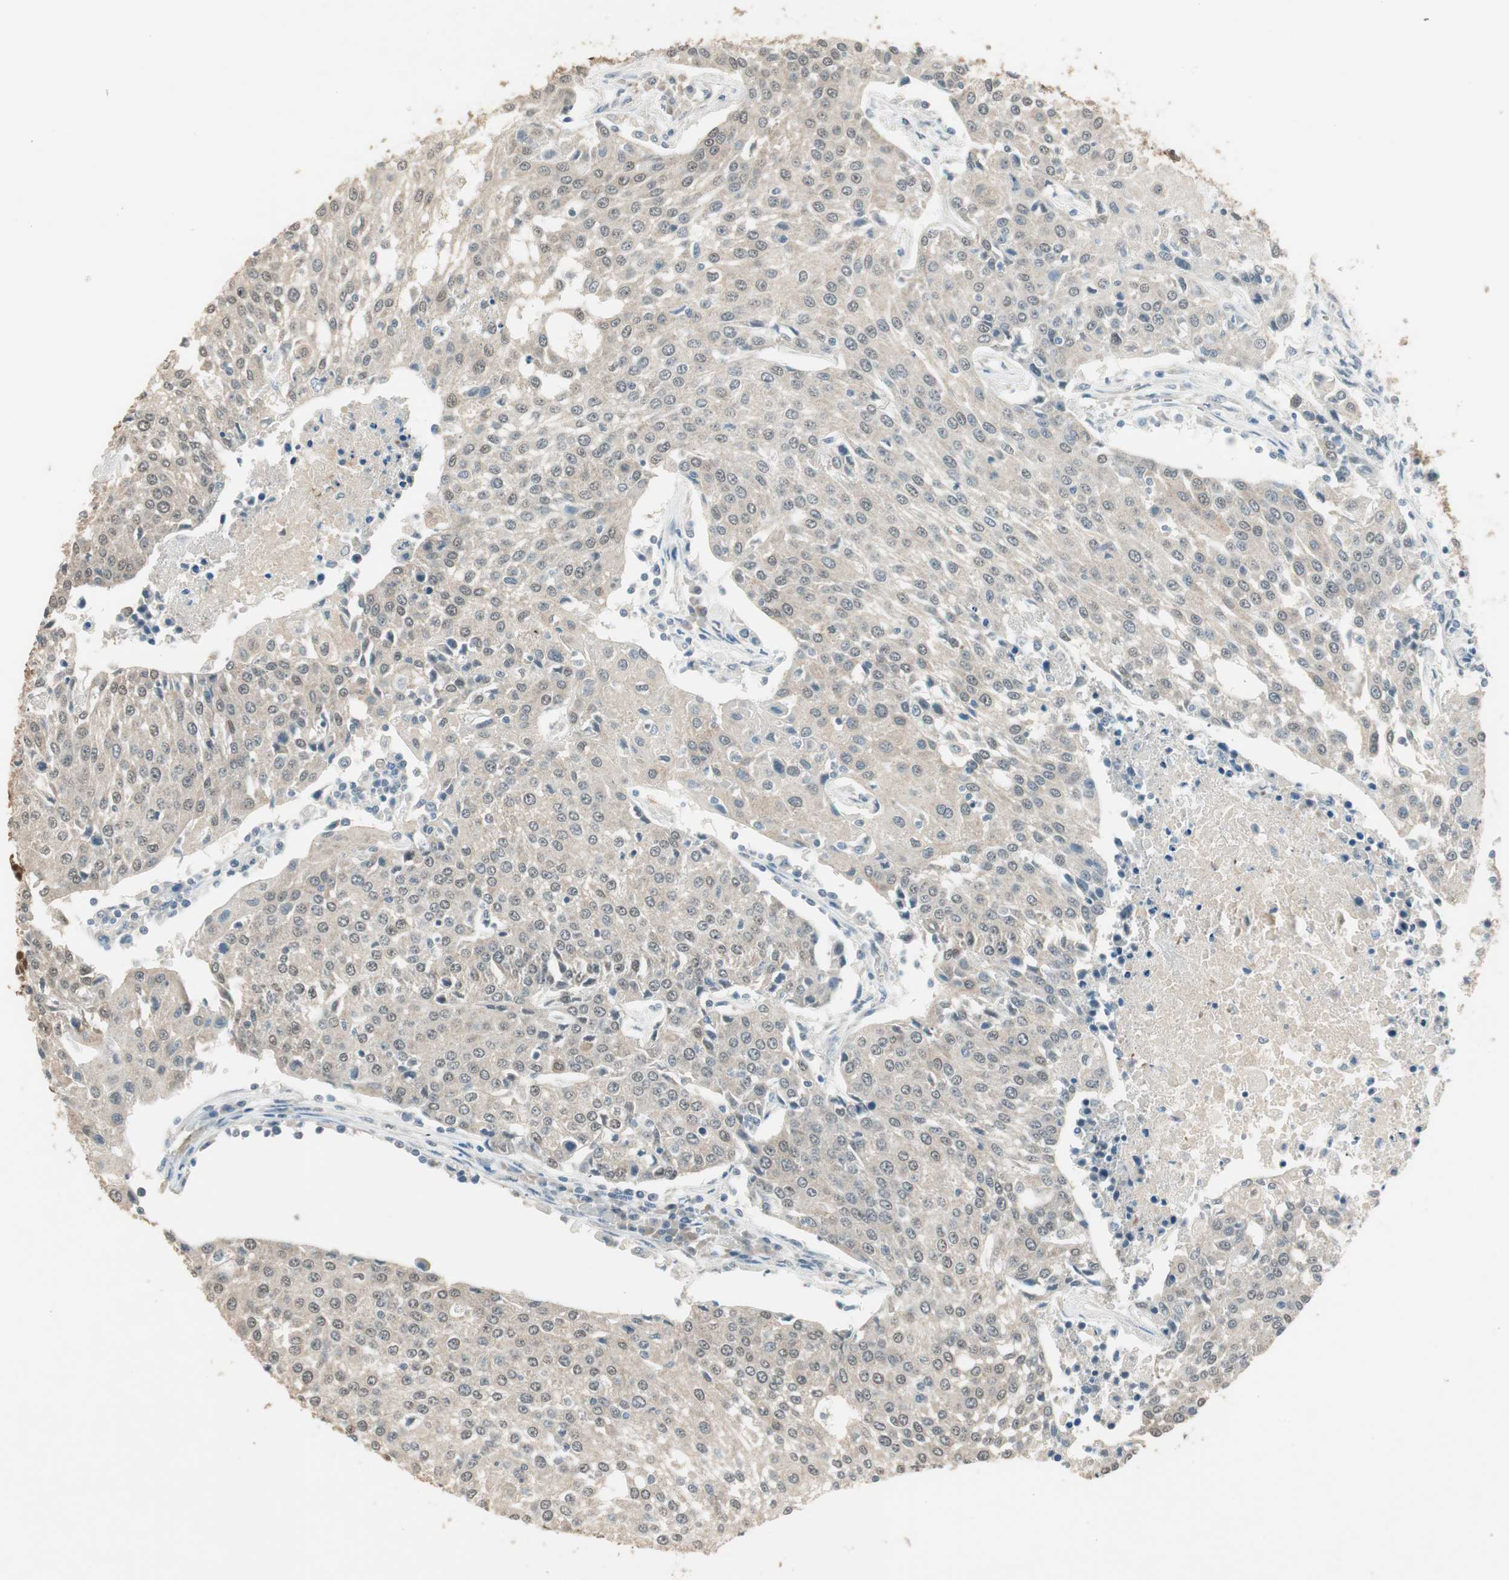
{"staining": {"intensity": "weak", "quantity": "<25%", "location": "cytoplasmic/membranous,nuclear"}, "tissue": "urothelial cancer", "cell_type": "Tumor cells", "image_type": "cancer", "snomed": [{"axis": "morphology", "description": "Urothelial carcinoma, High grade"}, {"axis": "topography", "description": "Urinary bladder"}], "caption": "Immunohistochemical staining of human urothelial cancer displays no significant staining in tumor cells. (Immunohistochemistry (ihc), brightfield microscopy, high magnification).", "gene": "USP5", "patient": {"sex": "female", "age": 85}}